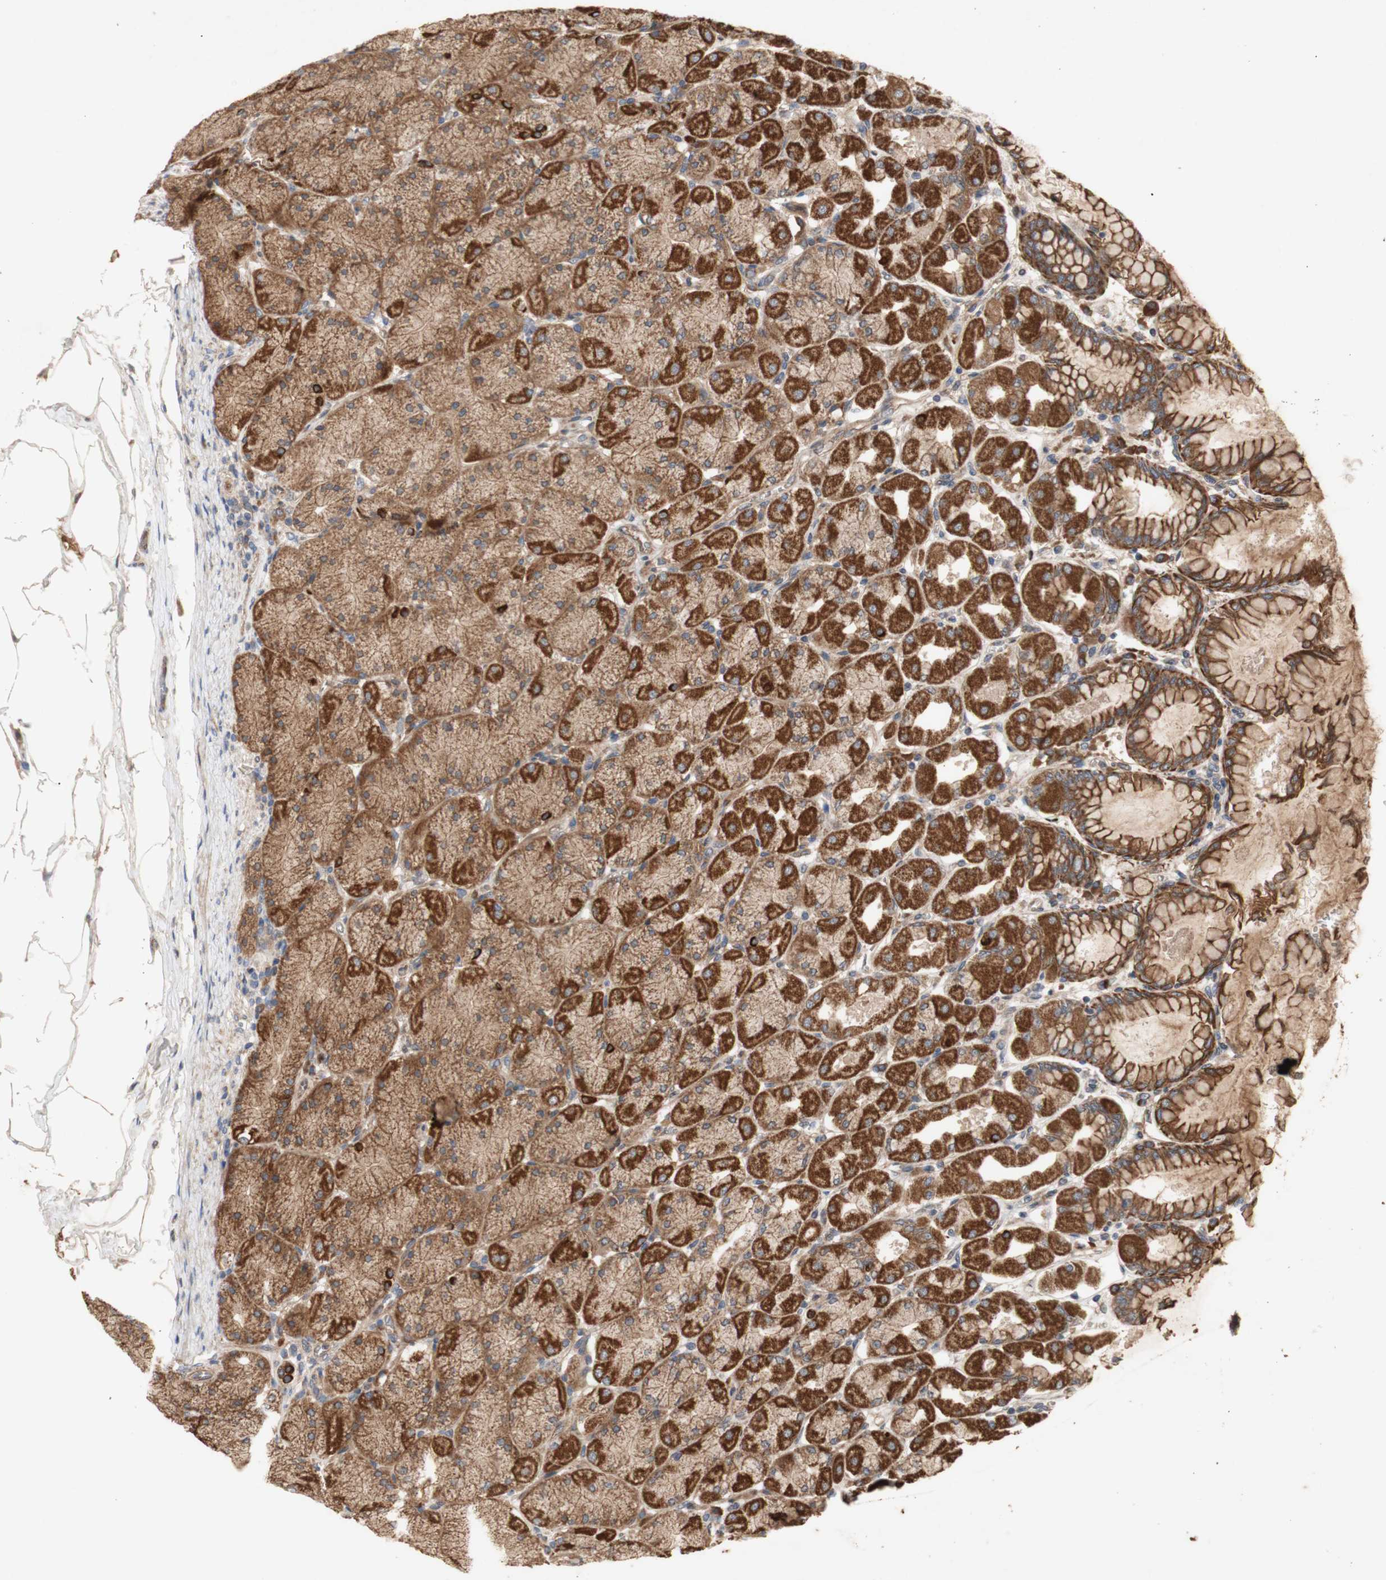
{"staining": {"intensity": "strong", "quantity": ">75%", "location": "cytoplasmic/membranous"}, "tissue": "stomach", "cell_type": "Glandular cells", "image_type": "normal", "snomed": [{"axis": "morphology", "description": "Normal tissue, NOS"}, {"axis": "topography", "description": "Stomach, upper"}], "caption": "Protein expression analysis of benign human stomach reveals strong cytoplasmic/membranous positivity in about >75% of glandular cells. (Brightfield microscopy of DAB IHC at high magnification).", "gene": "PKN1", "patient": {"sex": "female", "age": 56}}